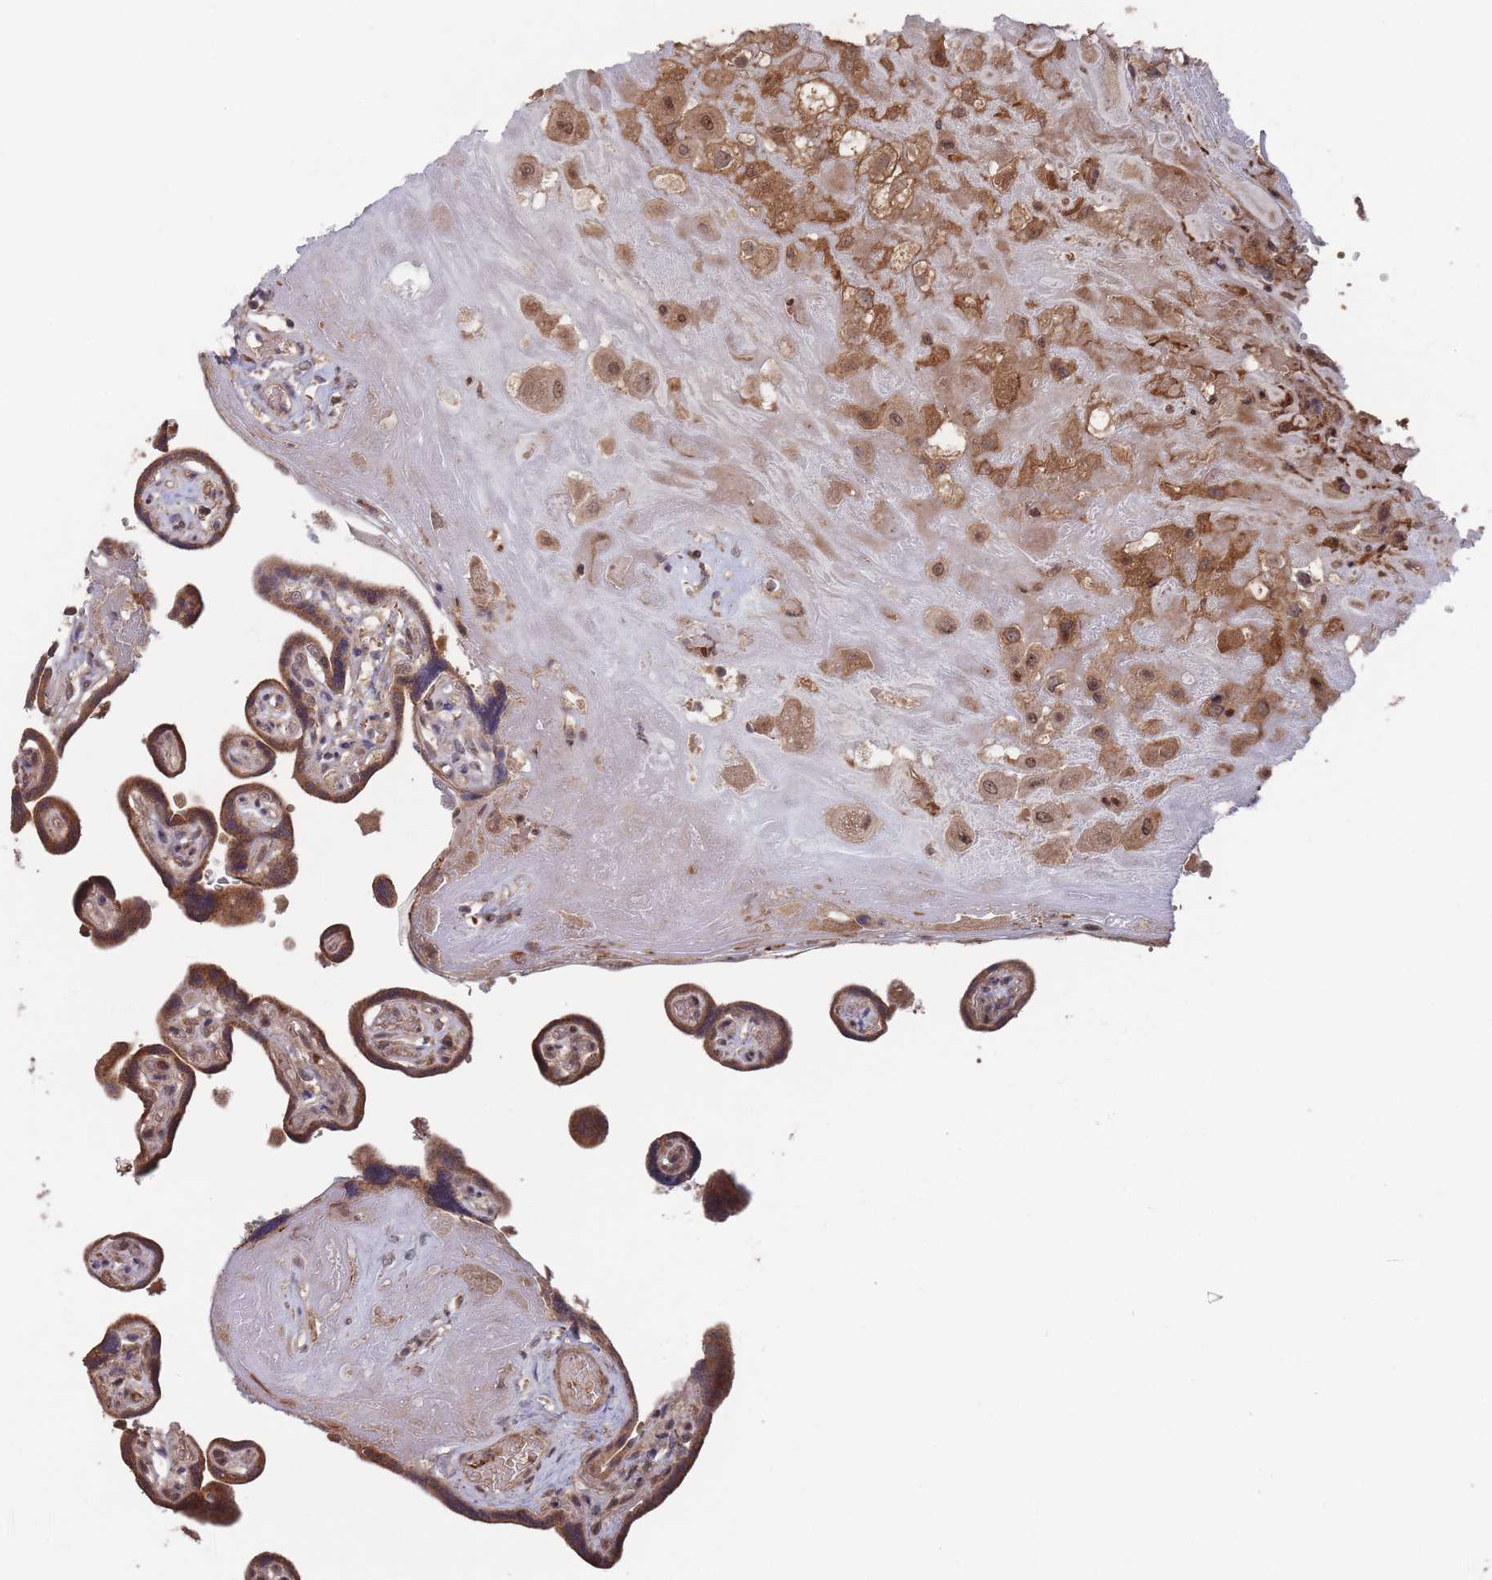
{"staining": {"intensity": "moderate", "quantity": ">75%", "location": "cytoplasmic/membranous,nuclear"}, "tissue": "placenta", "cell_type": "Decidual cells", "image_type": "normal", "snomed": [{"axis": "morphology", "description": "Normal tissue, NOS"}, {"axis": "topography", "description": "Placenta"}], "caption": "DAB immunohistochemical staining of unremarkable placenta displays moderate cytoplasmic/membranous,nuclear protein staining in about >75% of decidual cells. The staining is performed using DAB (3,3'-diaminobenzidine) brown chromogen to label protein expression. The nuclei are counter-stained blue using hematoxylin.", "gene": "SF3B1", "patient": {"sex": "female", "age": 32}}